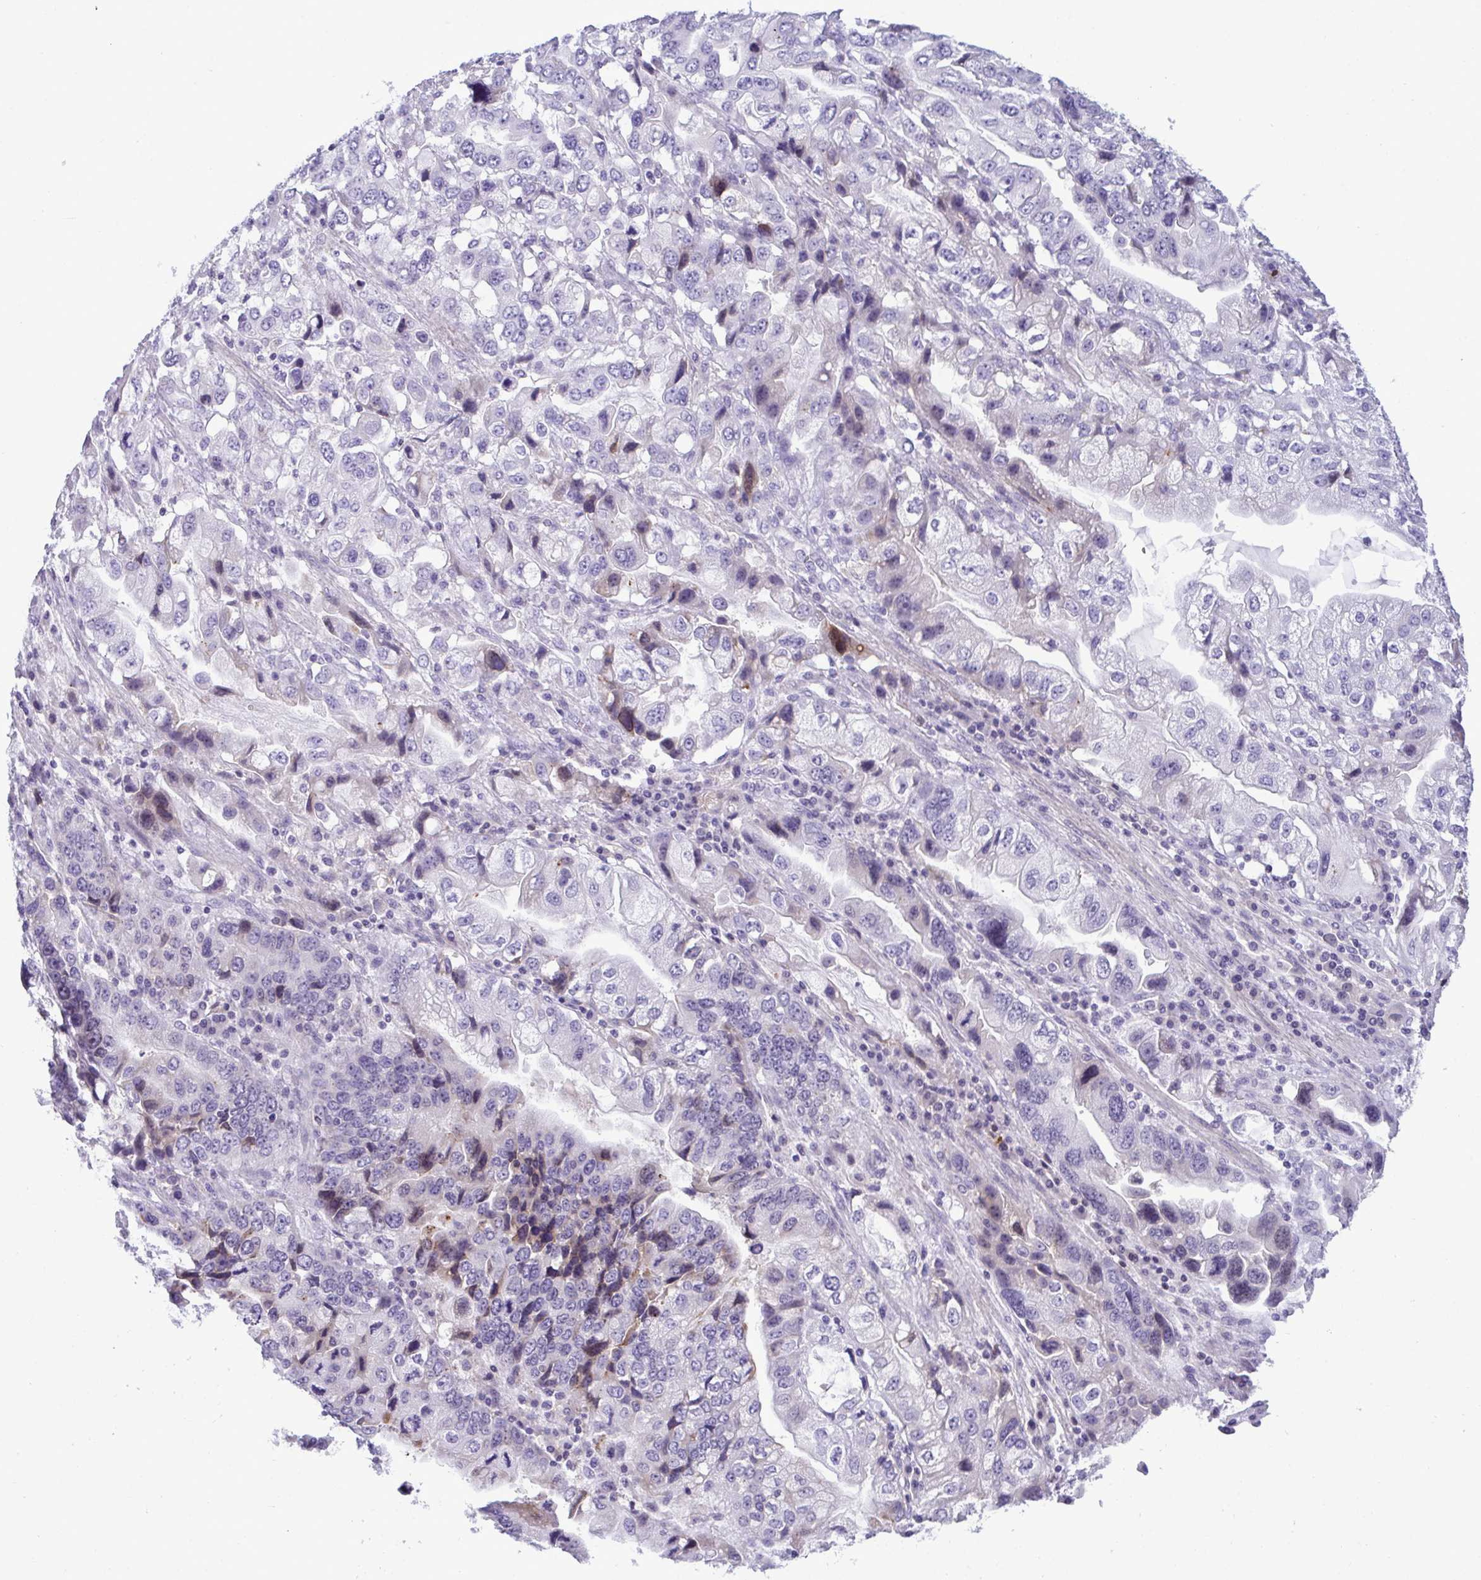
{"staining": {"intensity": "weak", "quantity": "<25%", "location": "cytoplasmic/membranous"}, "tissue": "stomach cancer", "cell_type": "Tumor cells", "image_type": "cancer", "snomed": [{"axis": "morphology", "description": "Adenocarcinoma, NOS"}, {"axis": "topography", "description": "Stomach, lower"}], "caption": "Tumor cells show no significant staining in stomach cancer.", "gene": "RGPD5", "patient": {"sex": "female", "age": 93}}